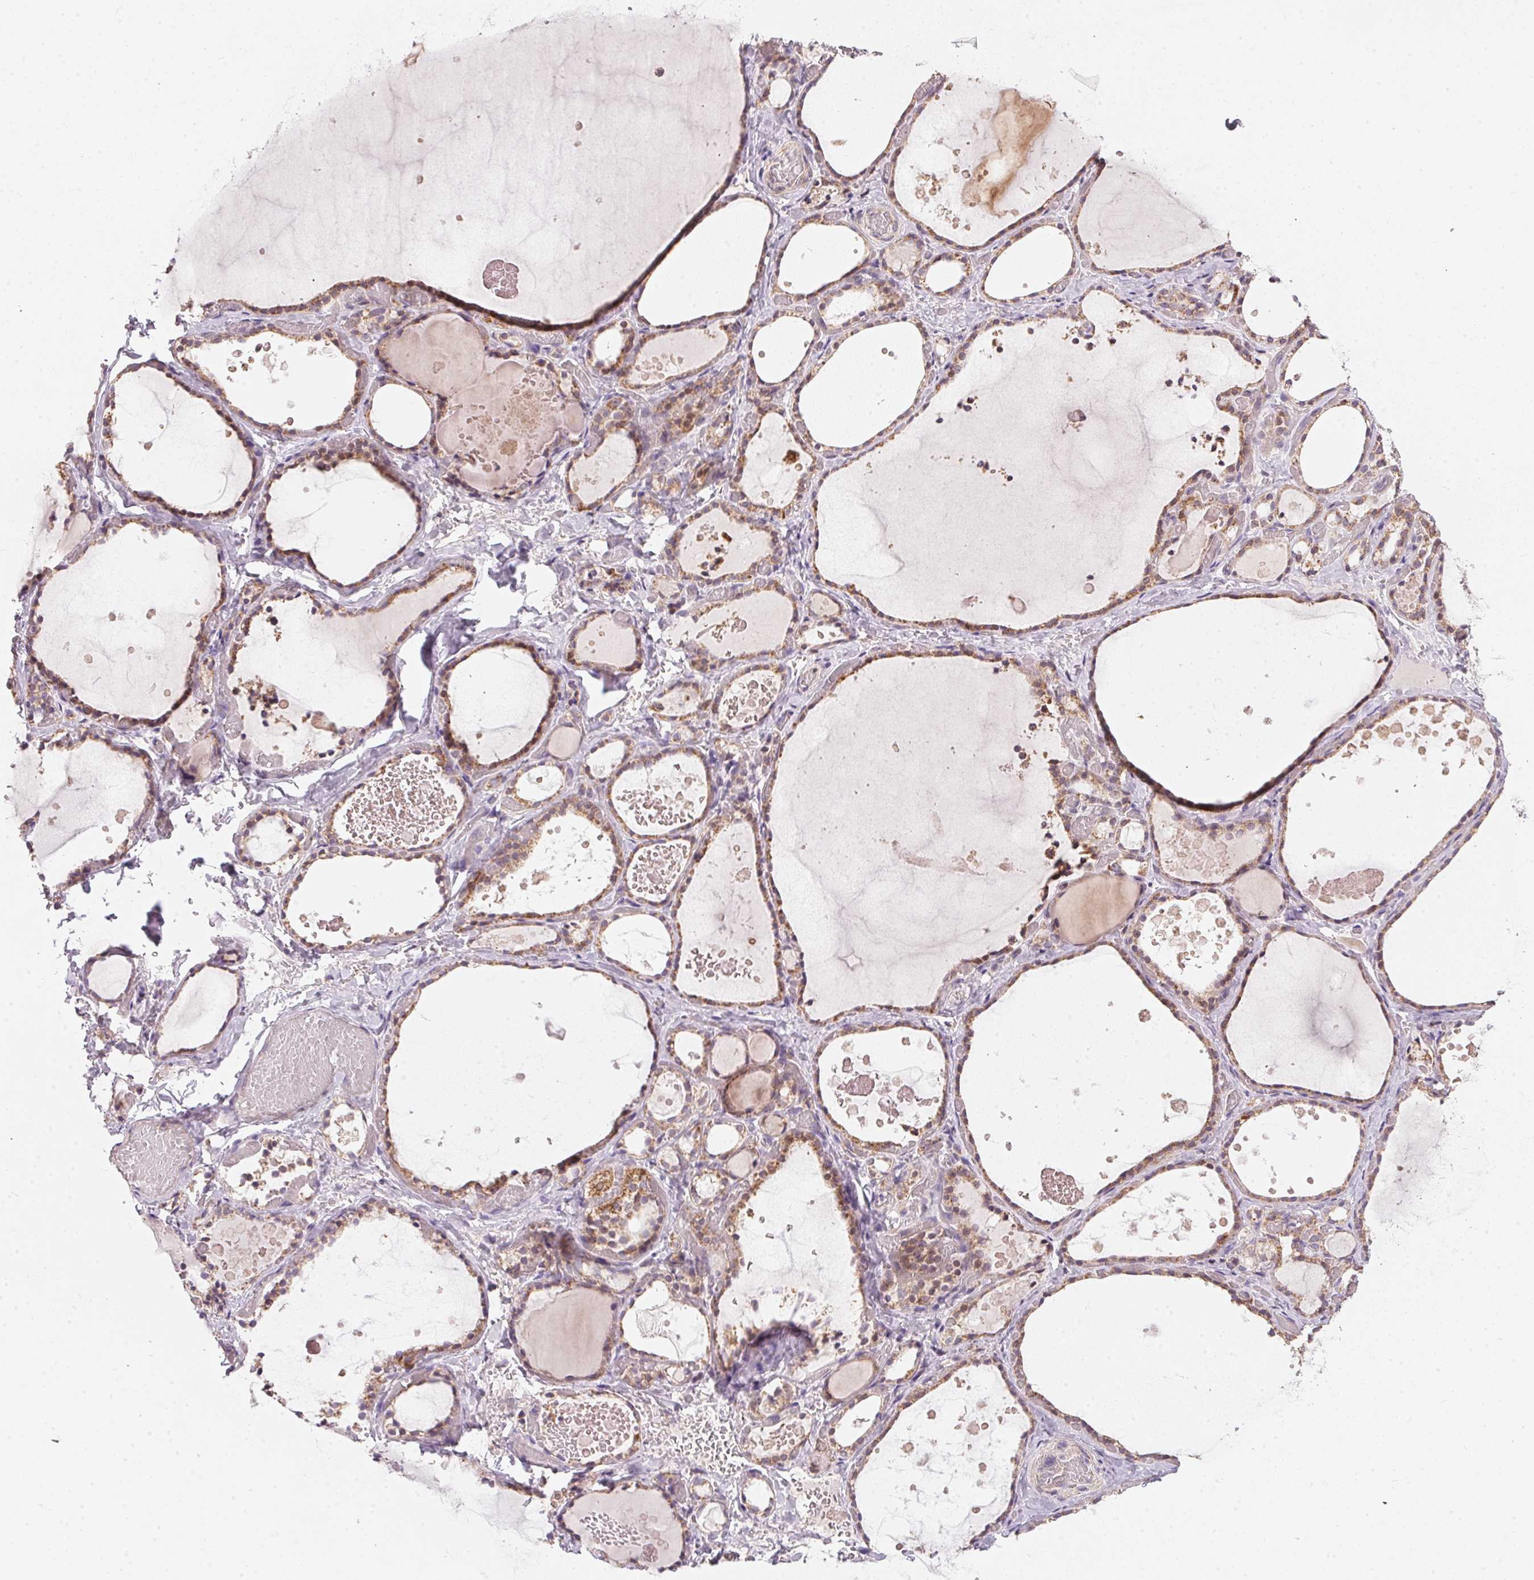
{"staining": {"intensity": "moderate", "quantity": ">75%", "location": "cytoplasmic/membranous"}, "tissue": "thyroid gland", "cell_type": "Glandular cells", "image_type": "normal", "snomed": [{"axis": "morphology", "description": "Normal tissue, NOS"}, {"axis": "topography", "description": "Thyroid gland"}], "caption": "An image showing moderate cytoplasmic/membranous staining in approximately >75% of glandular cells in normal thyroid gland, as visualized by brown immunohistochemical staining.", "gene": "COQ7", "patient": {"sex": "female", "age": 56}}